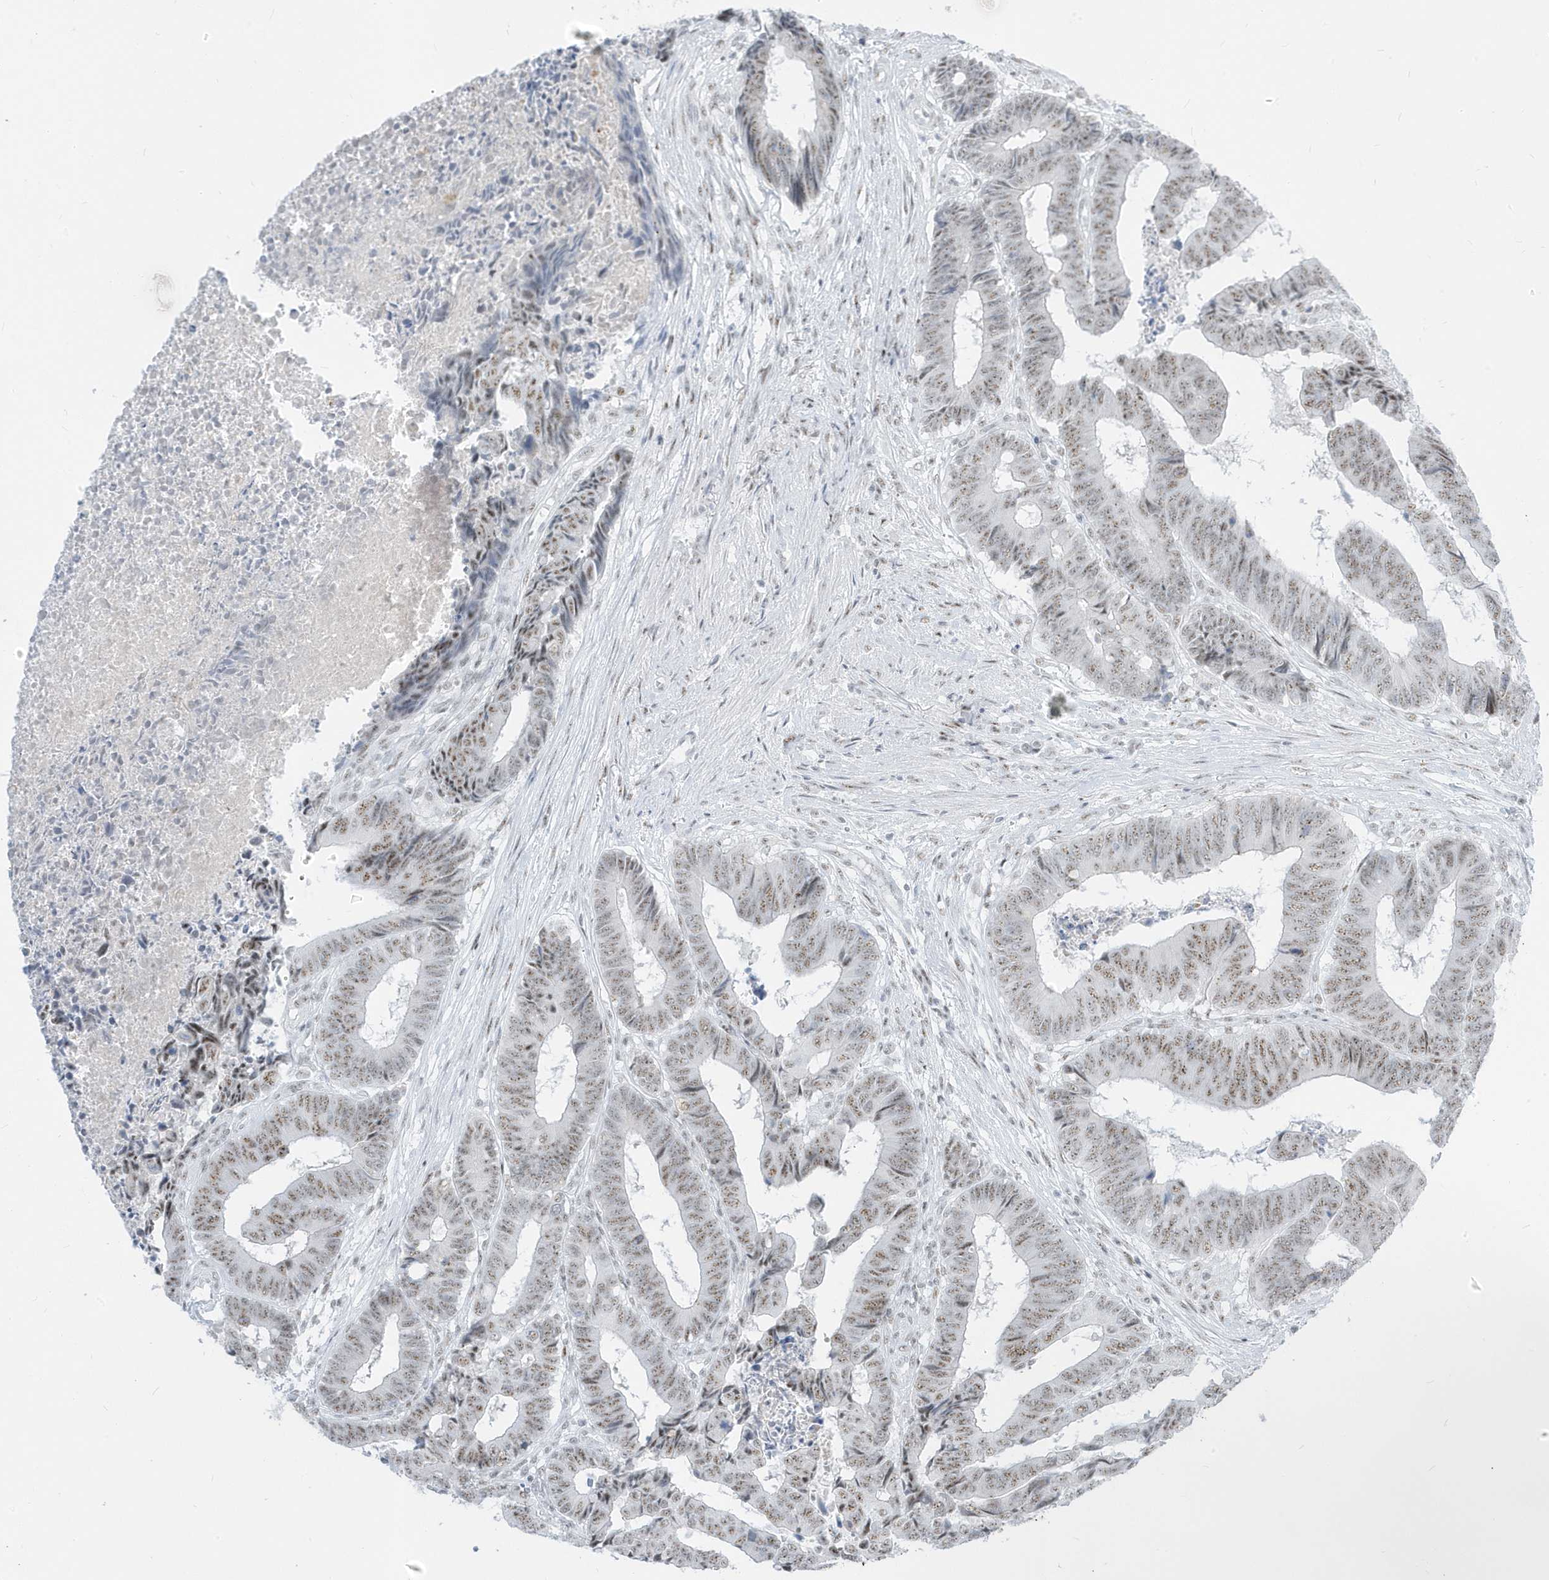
{"staining": {"intensity": "moderate", "quantity": ">75%", "location": "nuclear"}, "tissue": "colorectal cancer", "cell_type": "Tumor cells", "image_type": "cancer", "snomed": [{"axis": "morphology", "description": "Adenocarcinoma, NOS"}, {"axis": "topography", "description": "Rectum"}], "caption": "The immunohistochemical stain labels moderate nuclear expression in tumor cells of colorectal adenocarcinoma tissue.", "gene": "PLEKHN1", "patient": {"sex": "male", "age": 84}}